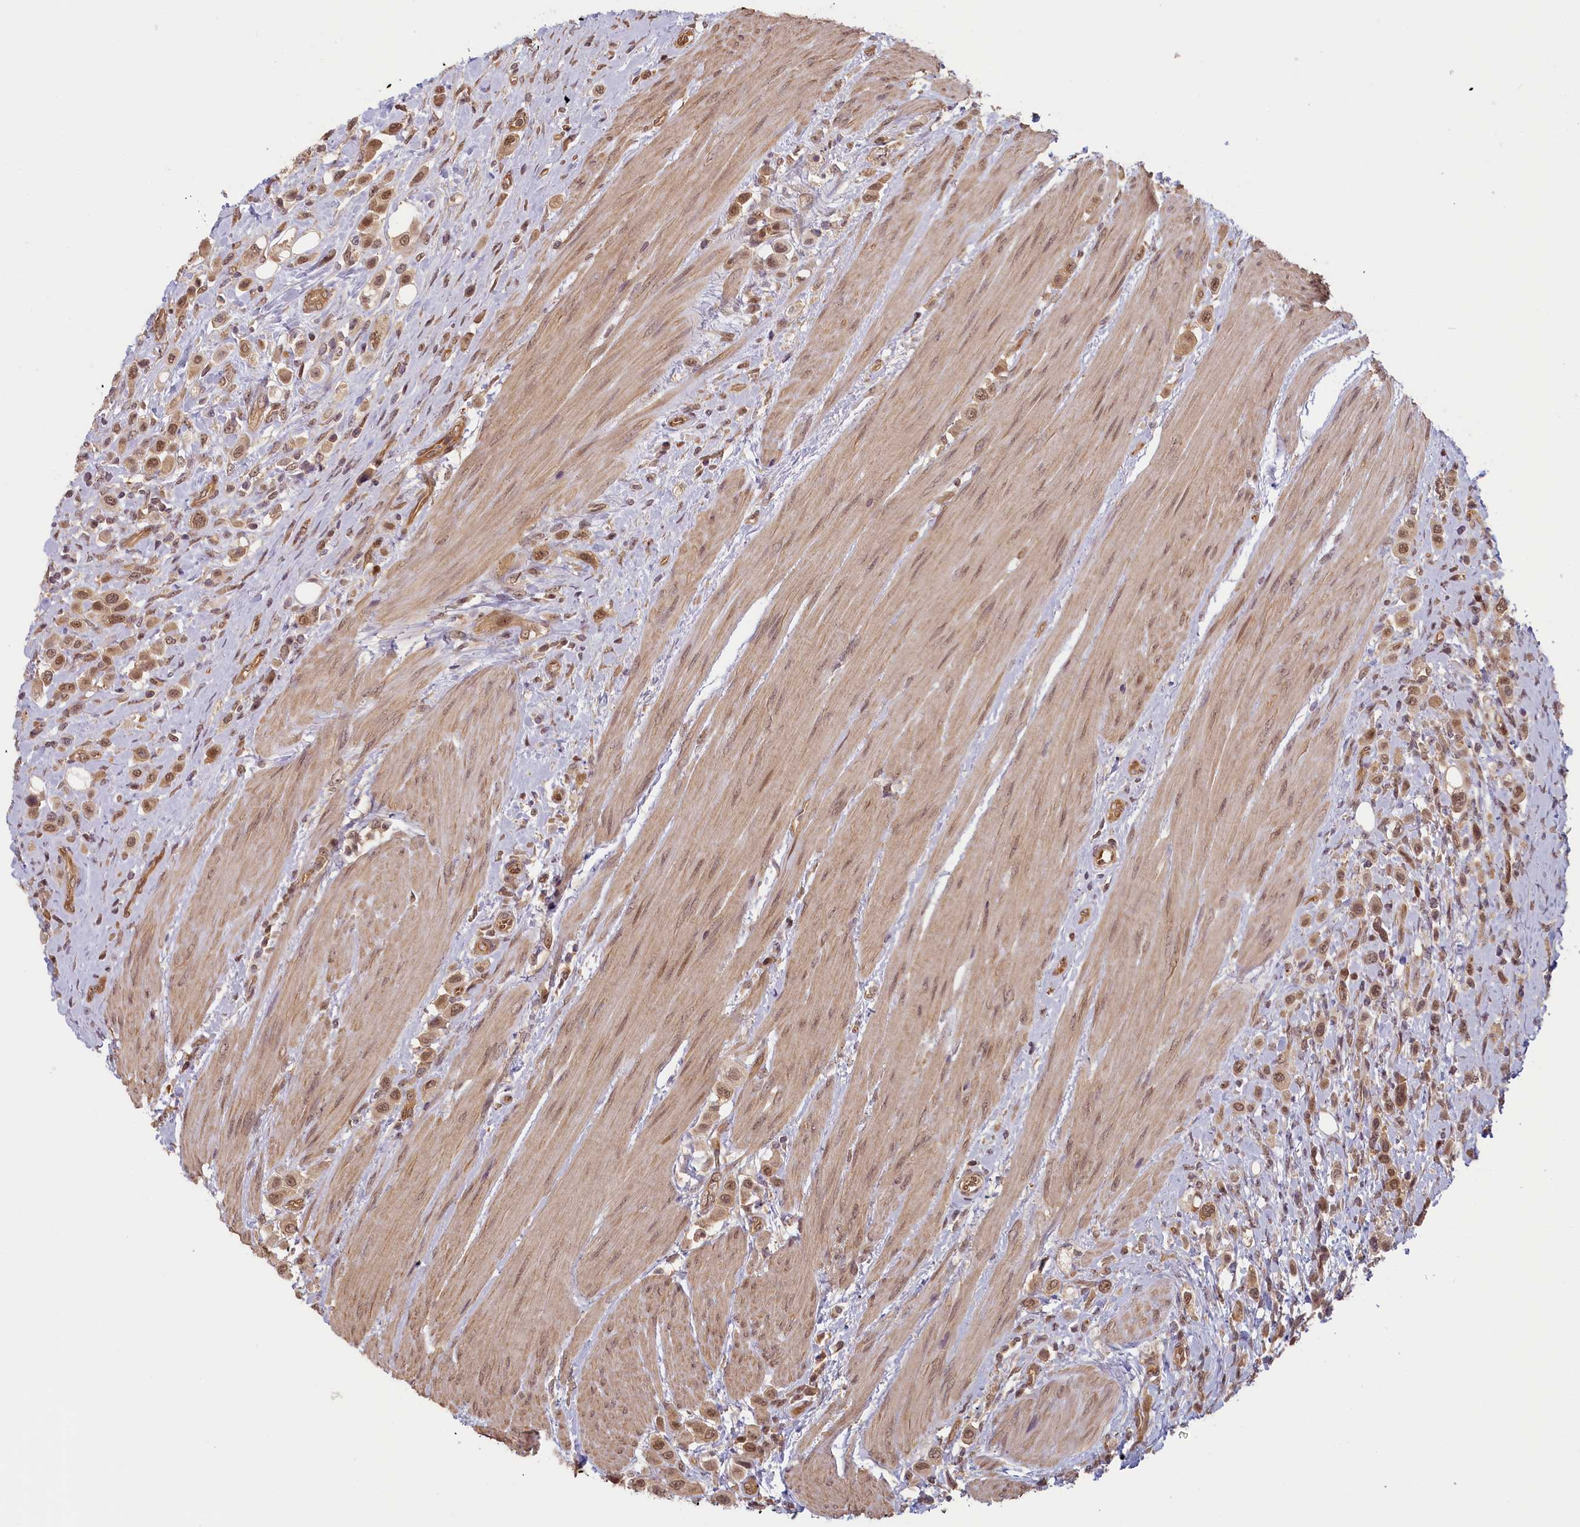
{"staining": {"intensity": "moderate", "quantity": ">75%", "location": "nuclear"}, "tissue": "urothelial cancer", "cell_type": "Tumor cells", "image_type": "cancer", "snomed": [{"axis": "morphology", "description": "Urothelial carcinoma, High grade"}, {"axis": "topography", "description": "Urinary bladder"}], "caption": "IHC image of neoplastic tissue: human urothelial carcinoma (high-grade) stained using immunohistochemistry (IHC) exhibits medium levels of moderate protein expression localized specifically in the nuclear of tumor cells, appearing as a nuclear brown color.", "gene": "C19orf44", "patient": {"sex": "male", "age": 50}}